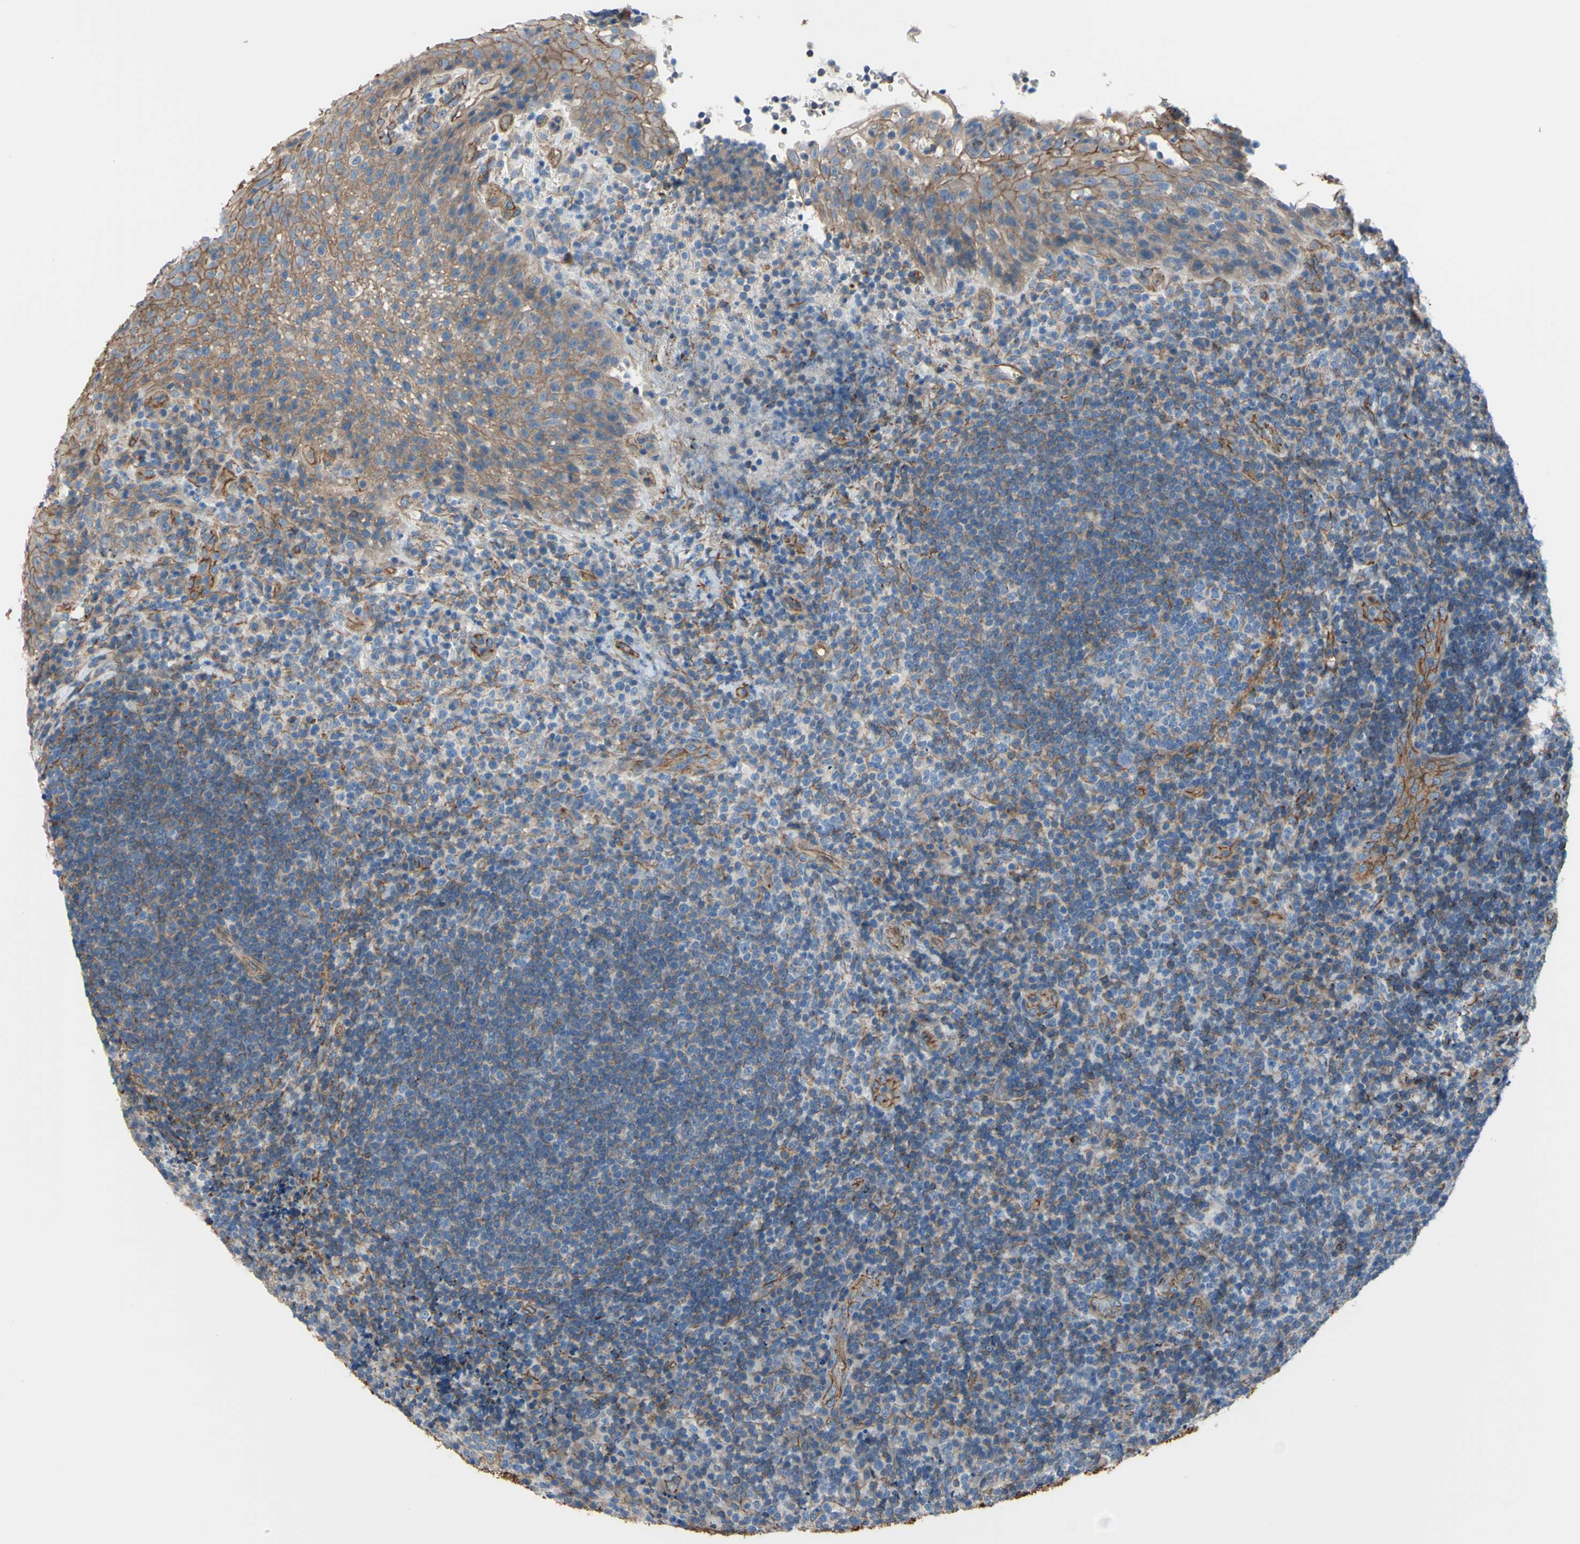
{"staining": {"intensity": "moderate", "quantity": ">75%", "location": "cytoplasmic/membranous"}, "tissue": "lymphoma", "cell_type": "Tumor cells", "image_type": "cancer", "snomed": [{"axis": "morphology", "description": "Malignant lymphoma, non-Hodgkin's type, High grade"}, {"axis": "topography", "description": "Tonsil"}], "caption": "There is medium levels of moderate cytoplasmic/membranous expression in tumor cells of malignant lymphoma, non-Hodgkin's type (high-grade), as demonstrated by immunohistochemical staining (brown color).", "gene": "TPBG", "patient": {"sex": "female", "age": 36}}